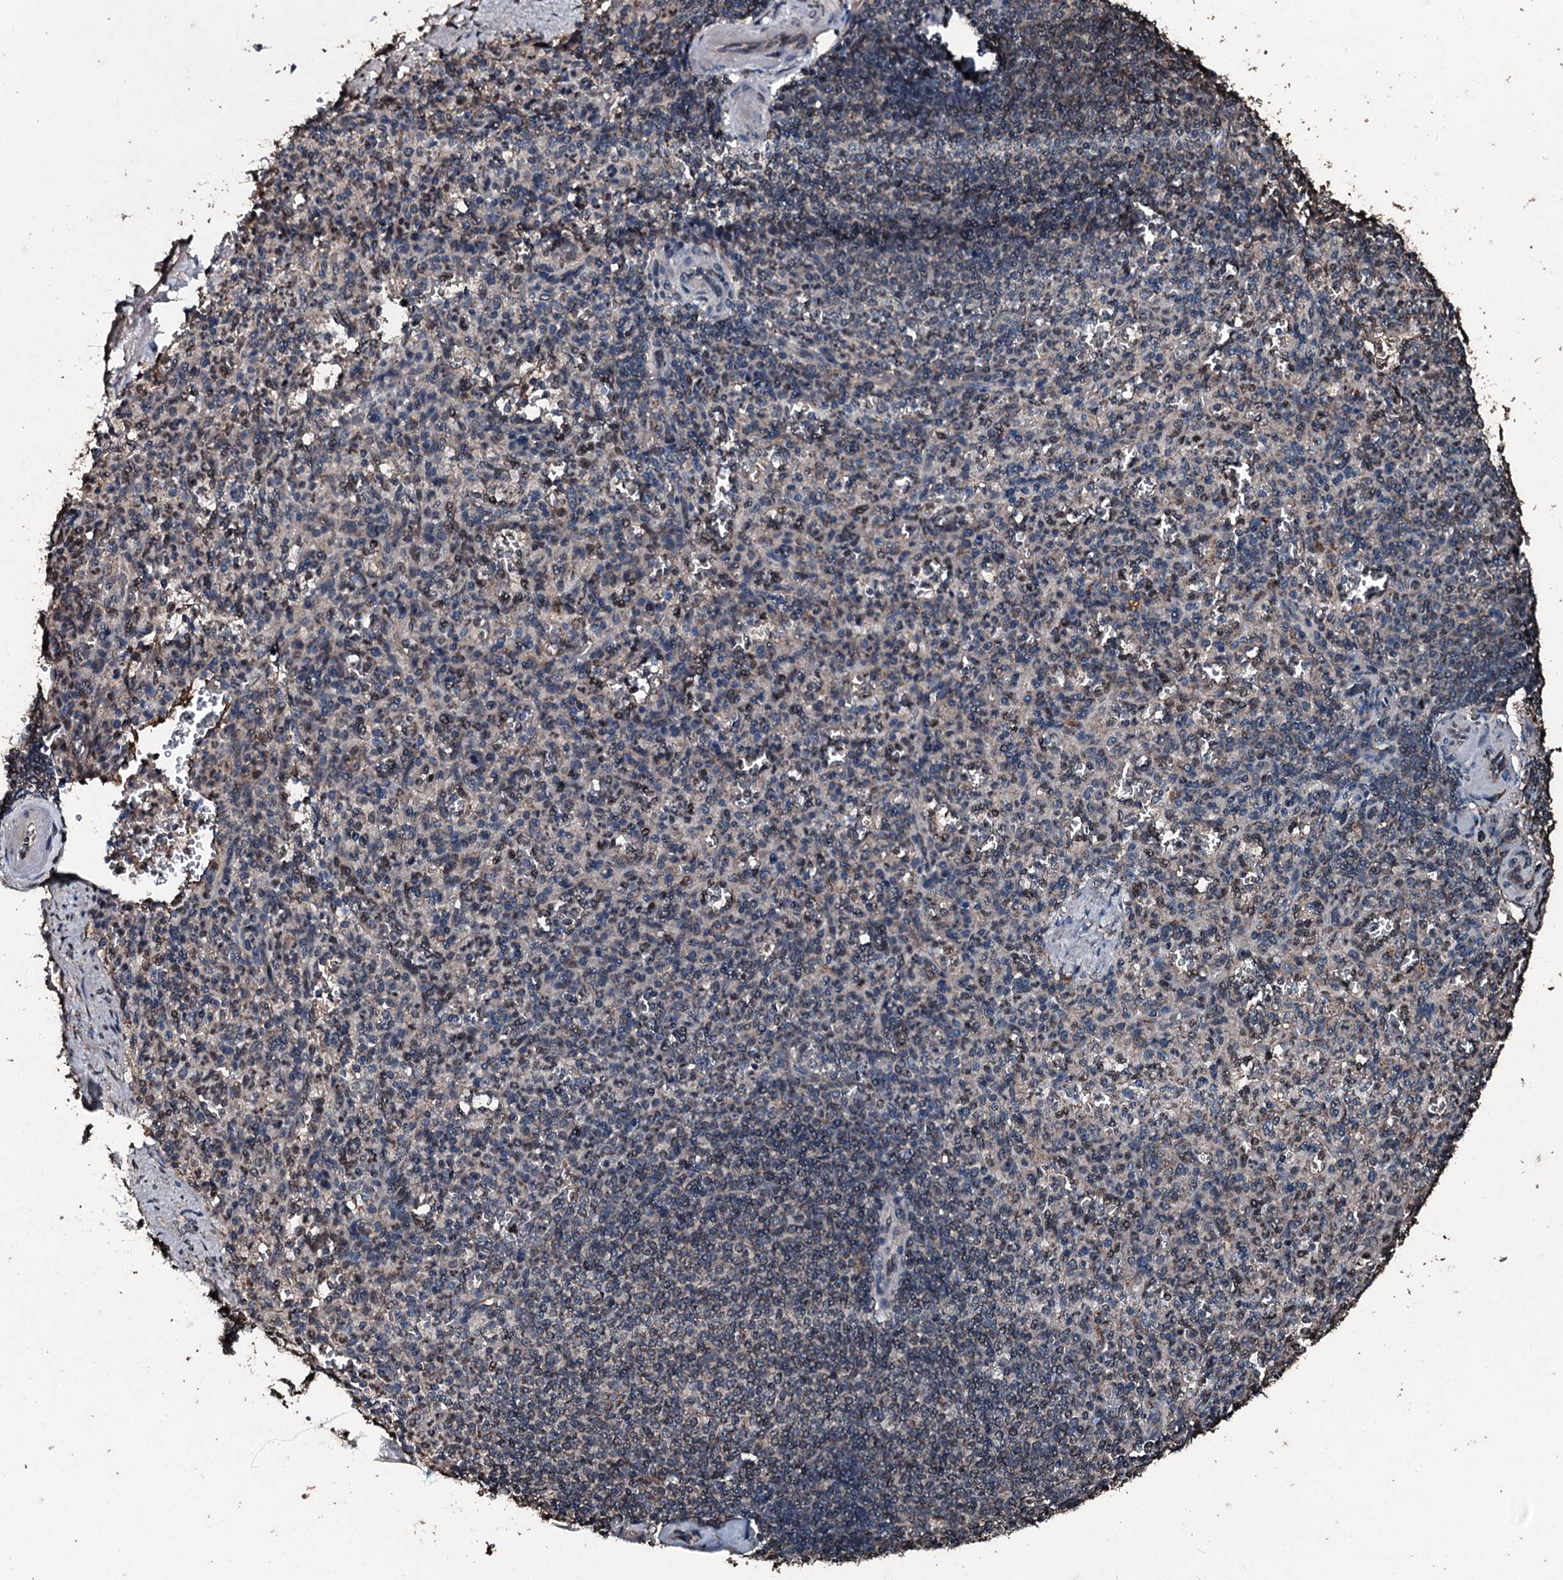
{"staining": {"intensity": "moderate", "quantity": "<25%", "location": "cytoplasmic/membranous,nuclear"}, "tissue": "spleen", "cell_type": "Cells in red pulp", "image_type": "normal", "snomed": [{"axis": "morphology", "description": "Normal tissue, NOS"}, {"axis": "topography", "description": "Spleen"}], "caption": "IHC of benign spleen reveals low levels of moderate cytoplasmic/membranous,nuclear expression in about <25% of cells in red pulp.", "gene": "FAAP24", "patient": {"sex": "female", "age": 74}}